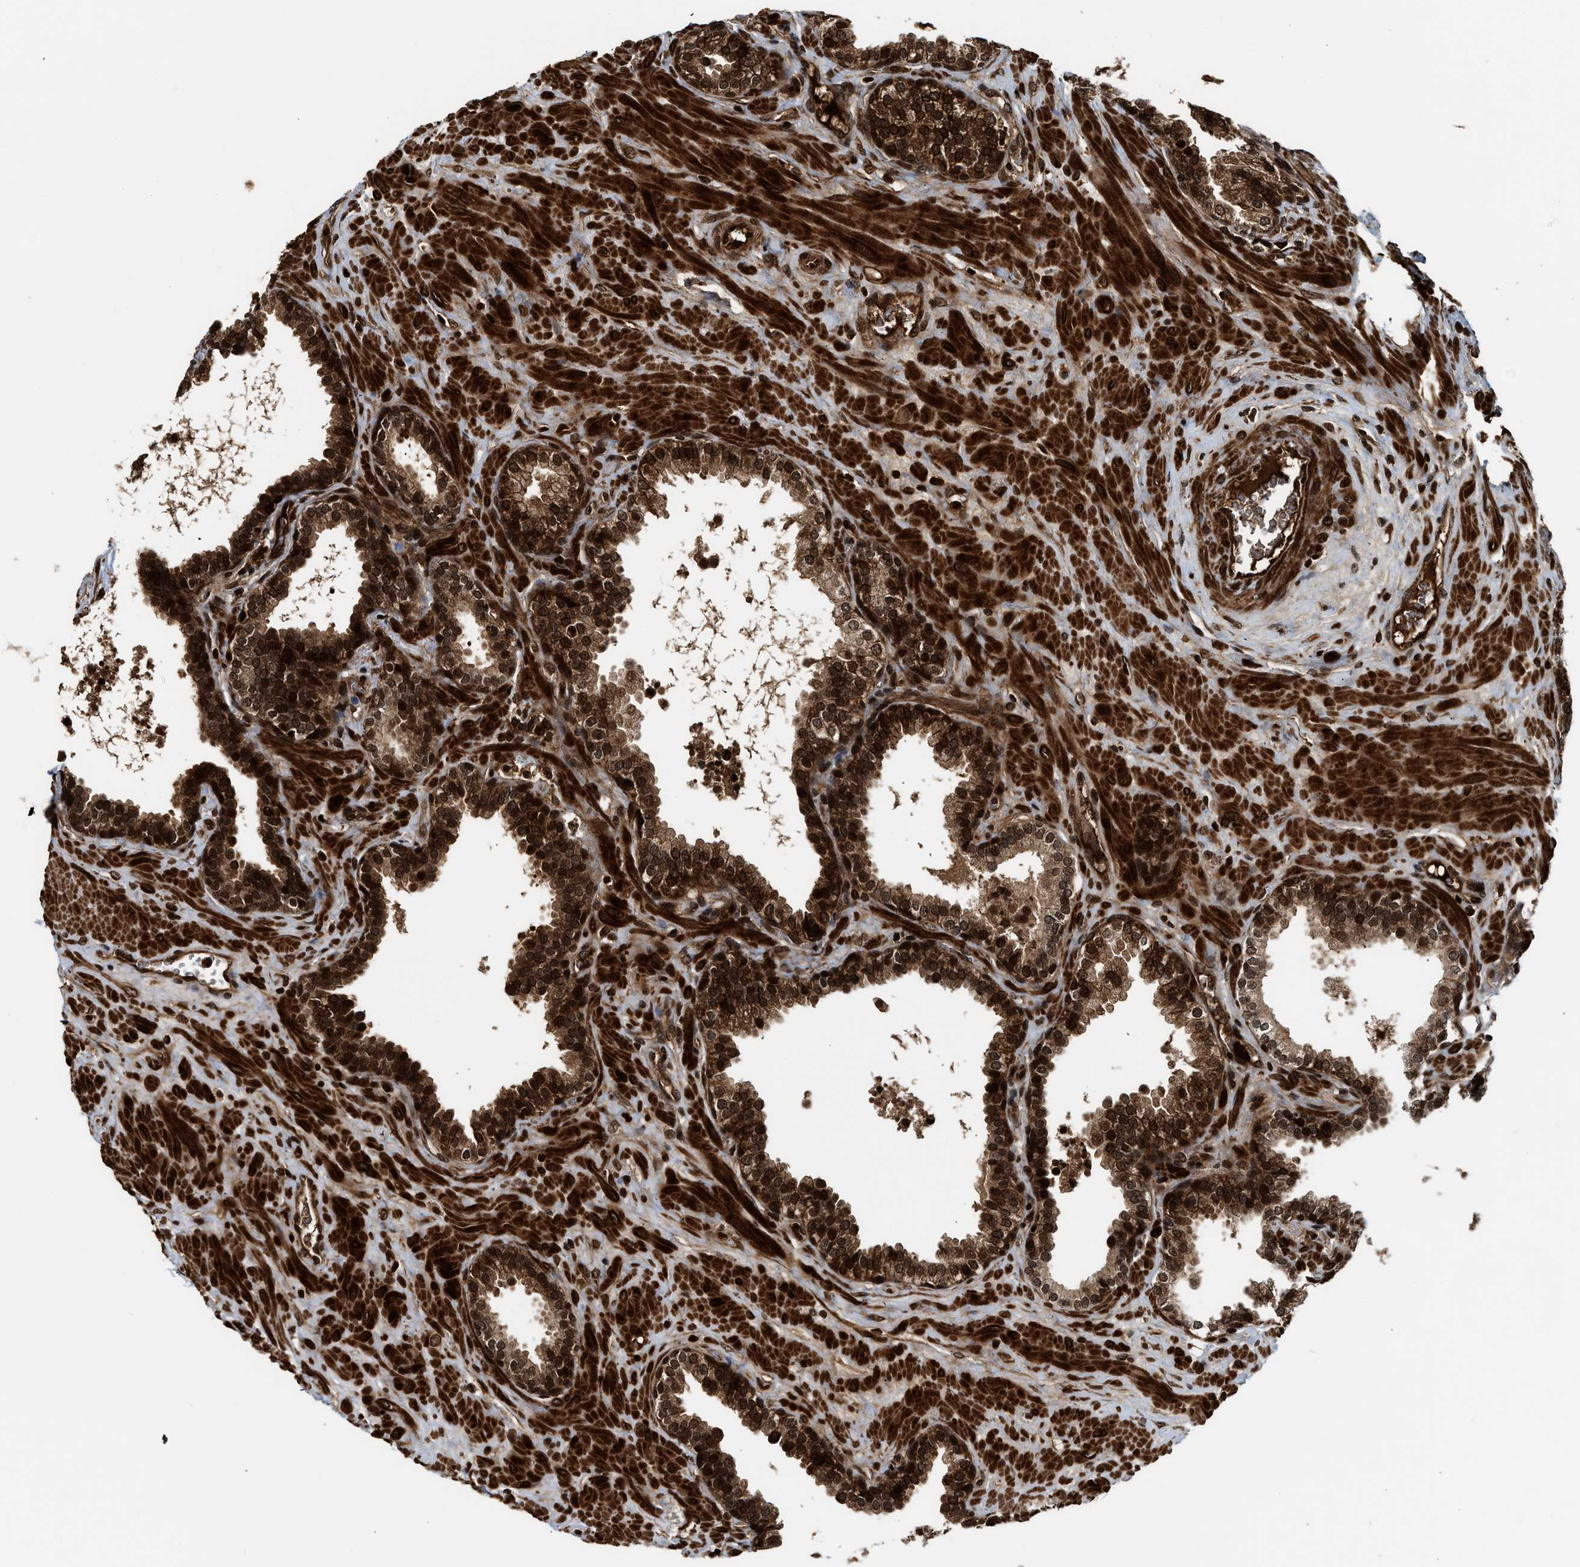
{"staining": {"intensity": "strong", "quantity": ">75%", "location": "cytoplasmic/membranous,nuclear"}, "tissue": "prostate", "cell_type": "Glandular cells", "image_type": "normal", "snomed": [{"axis": "morphology", "description": "Normal tissue, NOS"}, {"axis": "topography", "description": "Prostate"}], "caption": "High-power microscopy captured an immunohistochemistry micrograph of normal prostate, revealing strong cytoplasmic/membranous,nuclear expression in approximately >75% of glandular cells.", "gene": "MDM2", "patient": {"sex": "male", "age": 51}}